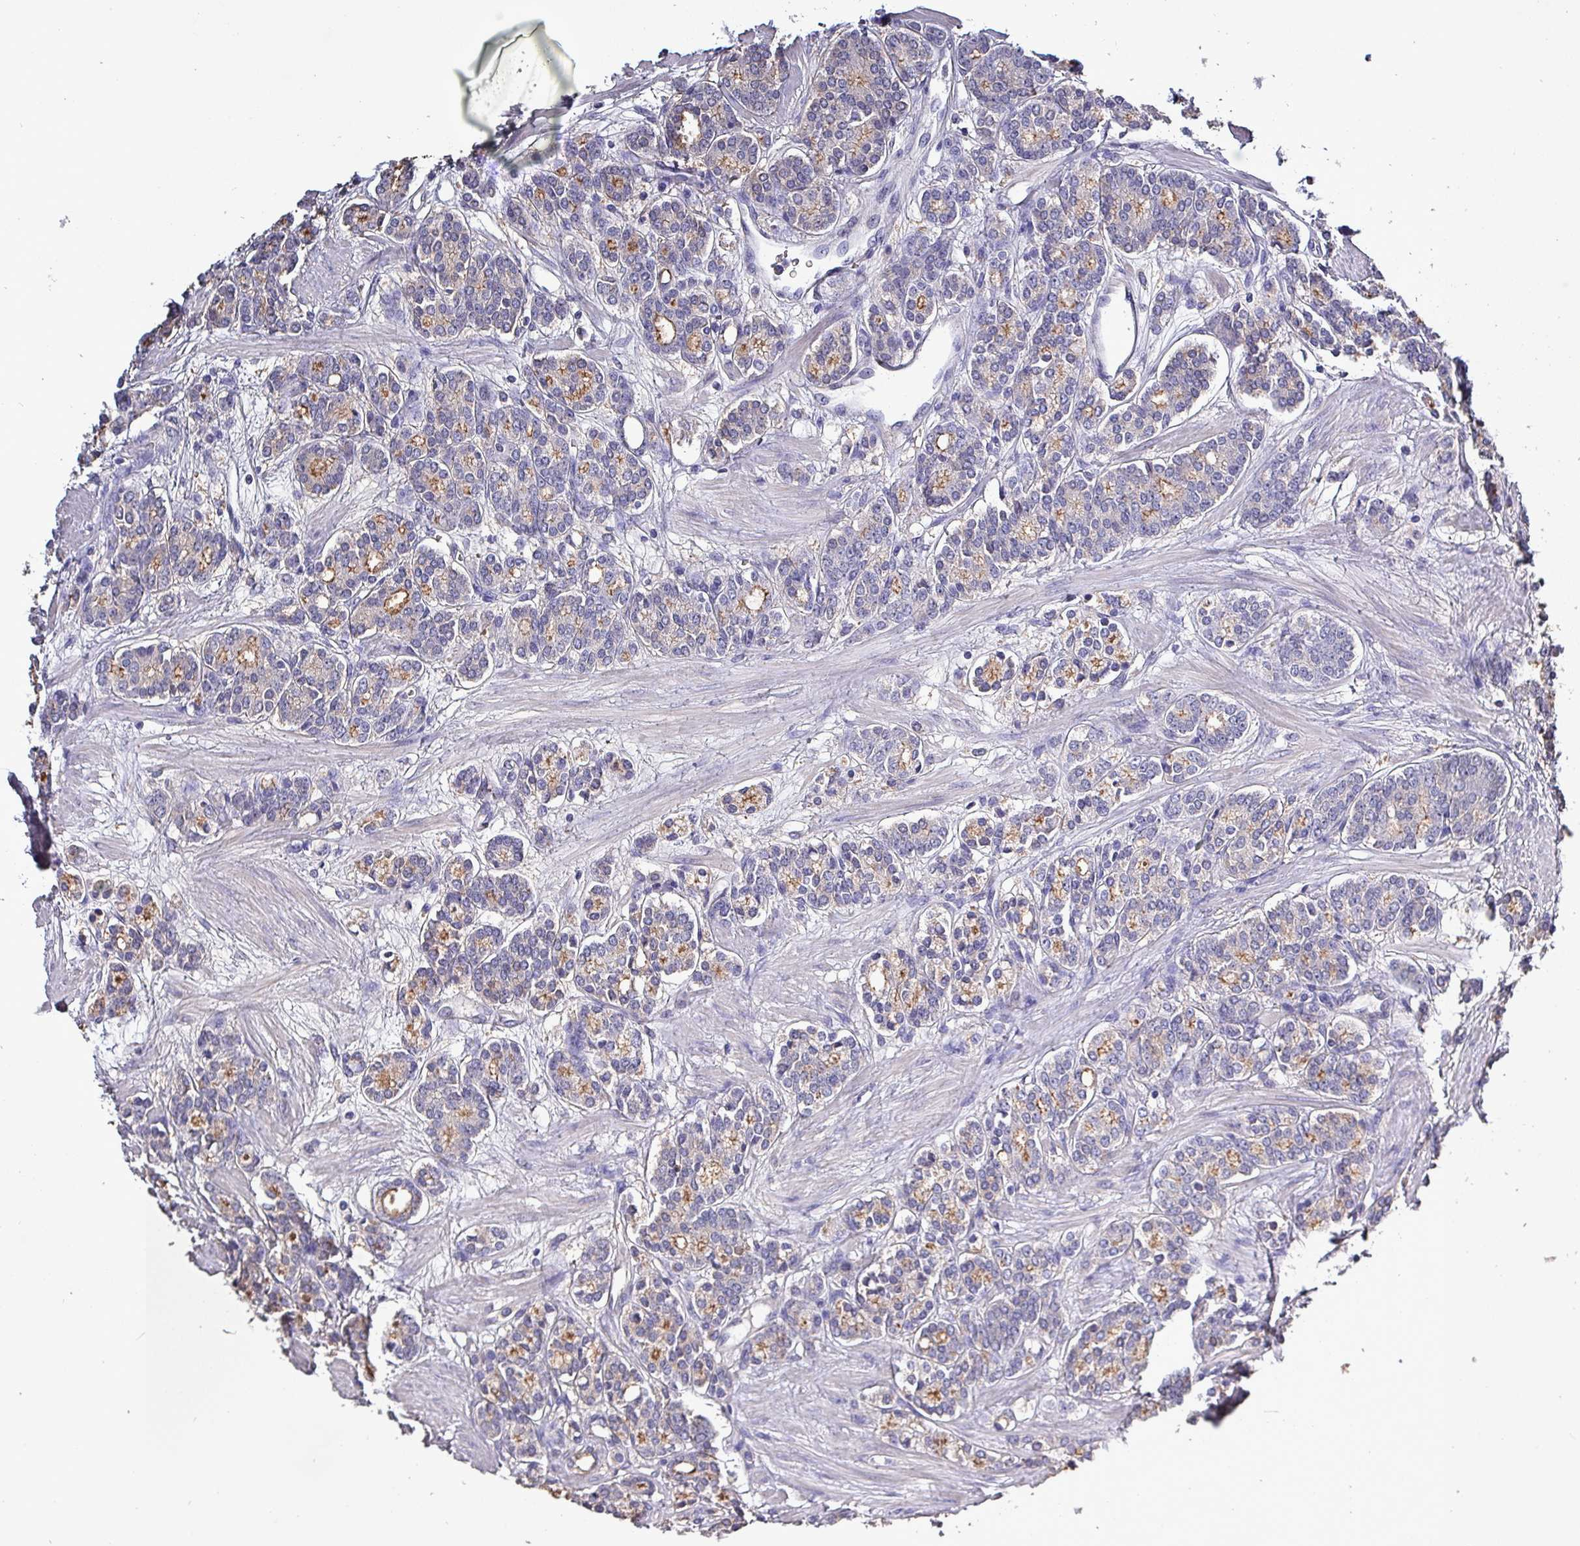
{"staining": {"intensity": "moderate", "quantity": "25%-75%", "location": "cytoplasmic/membranous"}, "tissue": "prostate cancer", "cell_type": "Tumor cells", "image_type": "cancer", "snomed": [{"axis": "morphology", "description": "Adenocarcinoma, High grade"}, {"axis": "topography", "description": "Prostate"}], "caption": "Immunohistochemistry (IHC) histopathology image of neoplastic tissue: human prostate cancer (high-grade adenocarcinoma) stained using immunohistochemistry shows medium levels of moderate protein expression localized specifically in the cytoplasmic/membranous of tumor cells, appearing as a cytoplasmic/membranous brown color.", "gene": "HTRA4", "patient": {"sex": "male", "age": 62}}